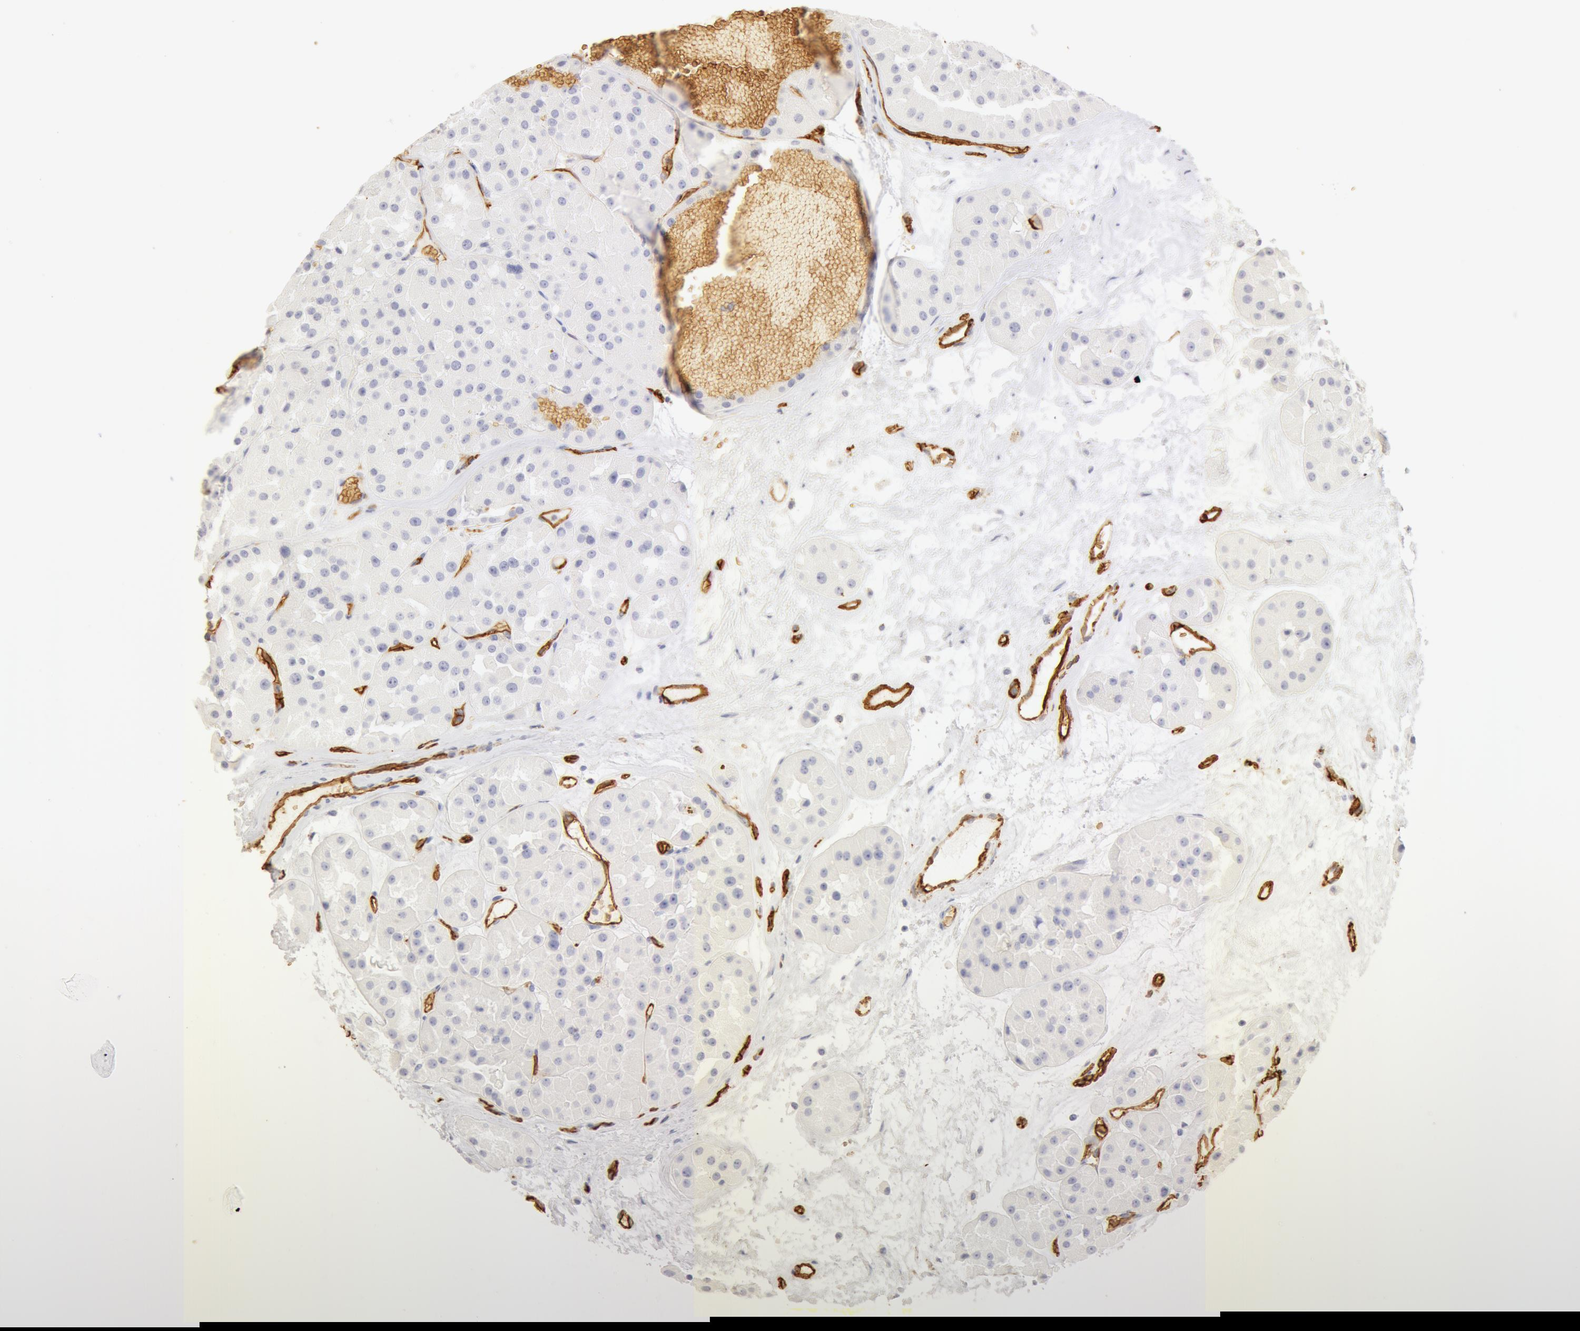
{"staining": {"intensity": "negative", "quantity": "none", "location": "none"}, "tissue": "renal cancer", "cell_type": "Tumor cells", "image_type": "cancer", "snomed": [{"axis": "morphology", "description": "Adenocarcinoma, uncertain malignant potential"}, {"axis": "topography", "description": "Kidney"}], "caption": "Immunohistochemical staining of human renal adenocarcinoma,  uncertain malignant potential displays no significant positivity in tumor cells.", "gene": "AQP1", "patient": {"sex": "male", "age": 63}}